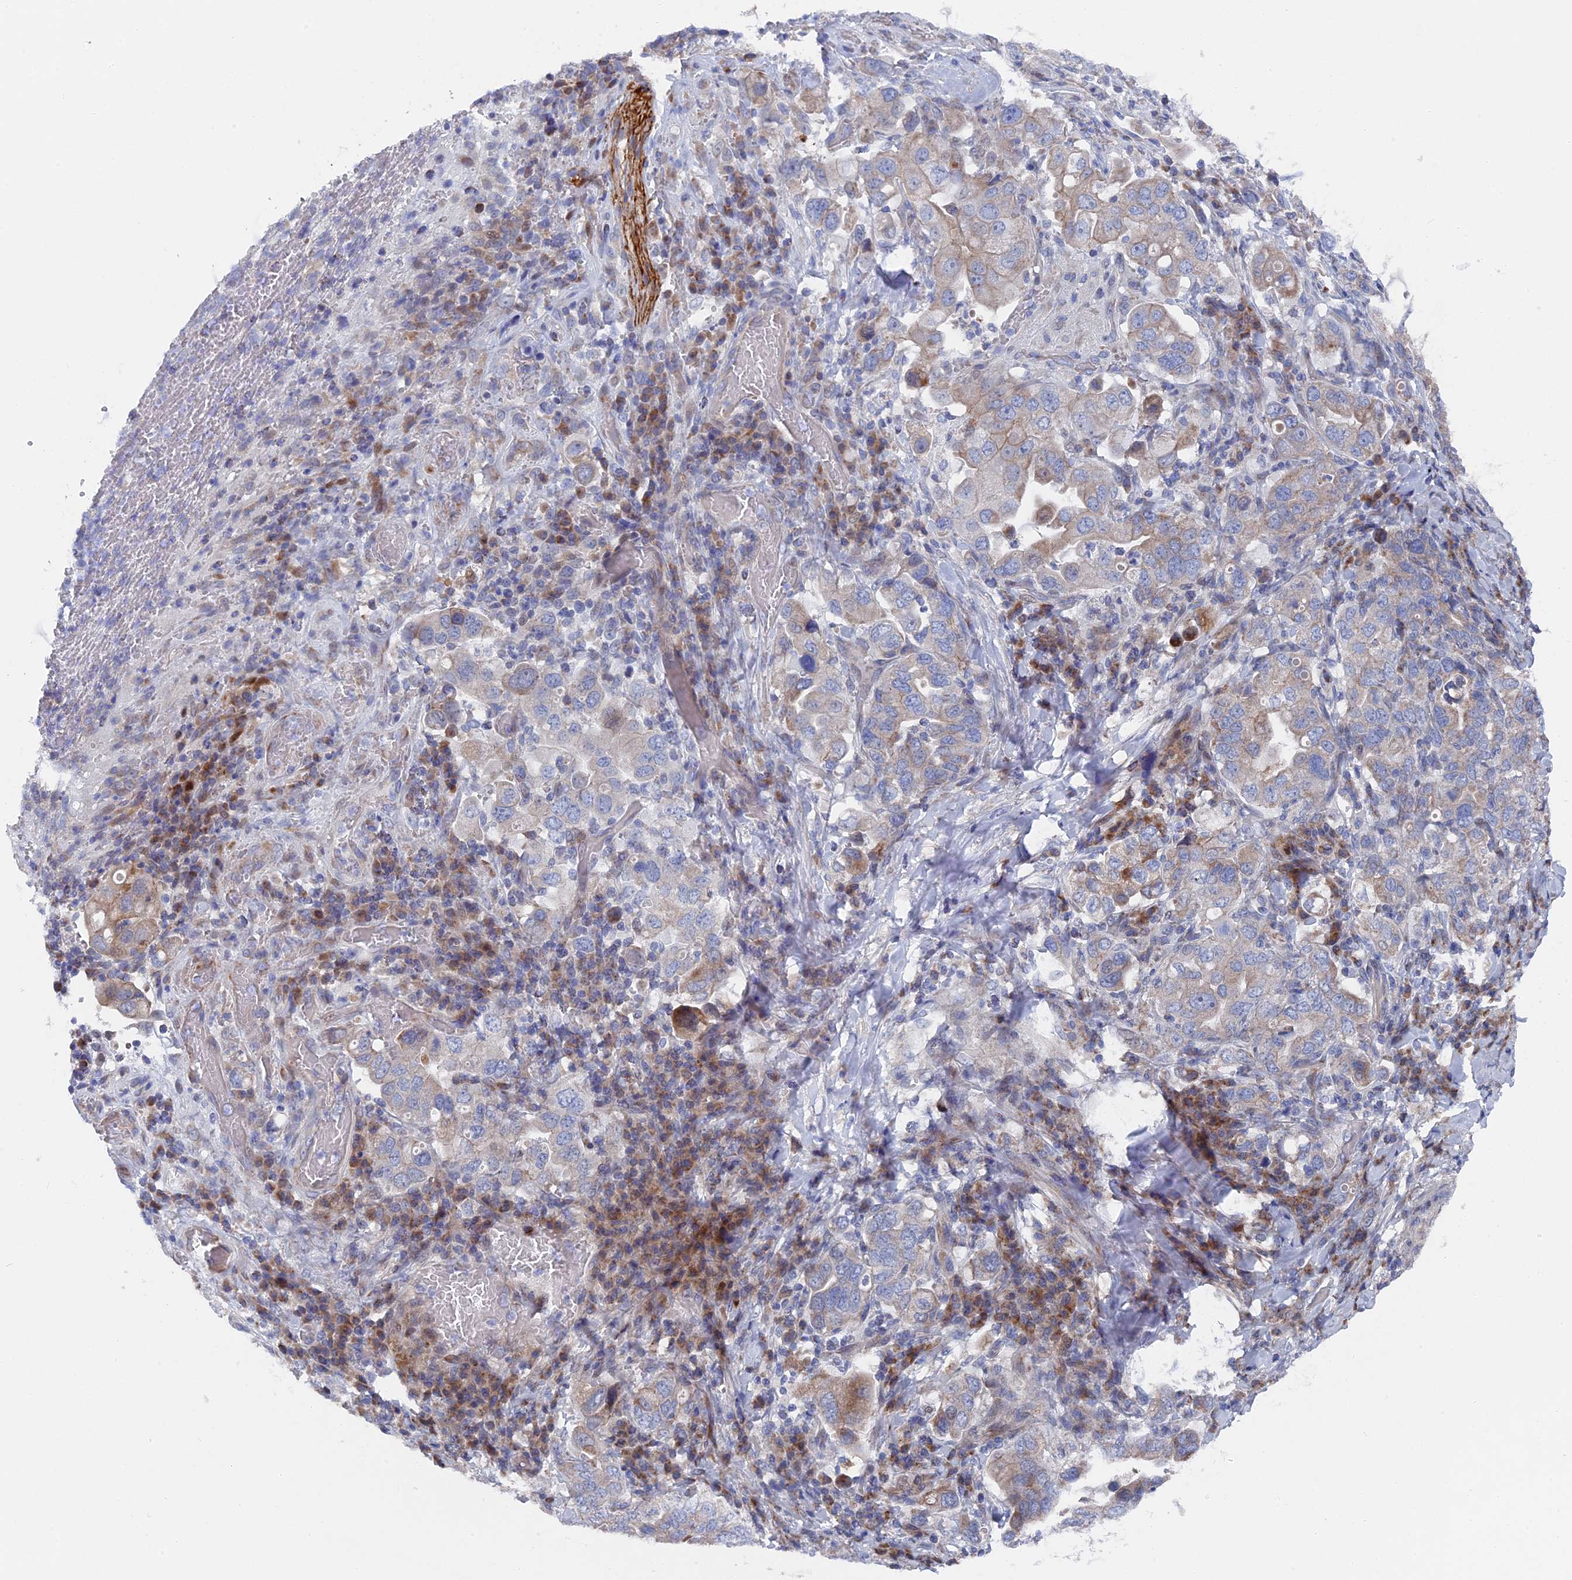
{"staining": {"intensity": "weak", "quantity": "25%-75%", "location": "cytoplasmic/membranous"}, "tissue": "stomach cancer", "cell_type": "Tumor cells", "image_type": "cancer", "snomed": [{"axis": "morphology", "description": "Adenocarcinoma, NOS"}, {"axis": "topography", "description": "Stomach, upper"}], "caption": "Protein staining shows weak cytoplasmic/membranous staining in about 25%-75% of tumor cells in stomach cancer. The staining is performed using DAB (3,3'-diaminobenzidine) brown chromogen to label protein expression. The nuclei are counter-stained blue using hematoxylin.", "gene": "TMEM161A", "patient": {"sex": "male", "age": 62}}